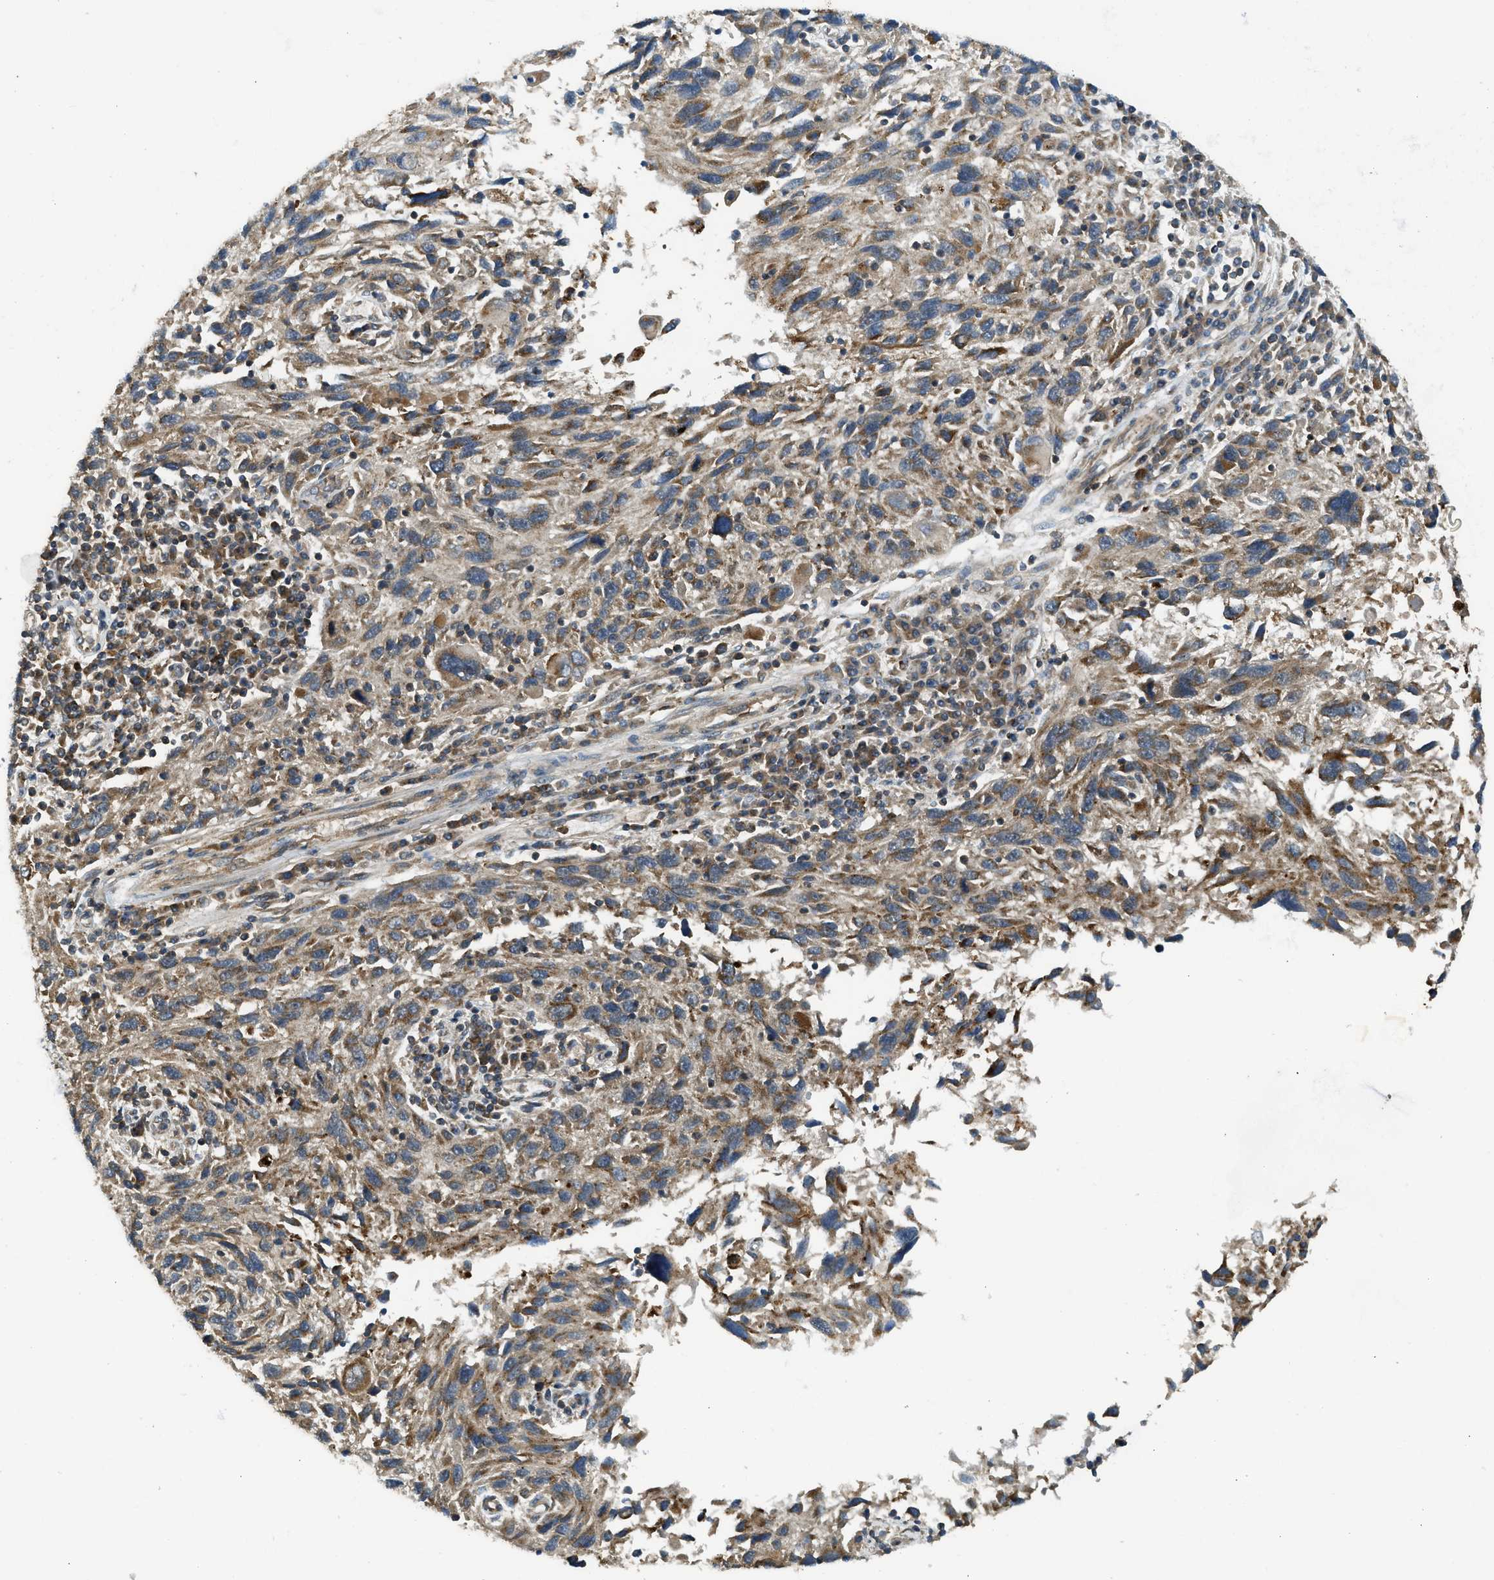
{"staining": {"intensity": "moderate", "quantity": ">75%", "location": "cytoplasmic/membranous"}, "tissue": "melanoma", "cell_type": "Tumor cells", "image_type": "cancer", "snomed": [{"axis": "morphology", "description": "Malignant melanoma, NOS"}, {"axis": "topography", "description": "Skin"}], "caption": "Immunohistochemistry staining of malignant melanoma, which displays medium levels of moderate cytoplasmic/membranous expression in approximately >75% of tumor cells indicating moderate cytoplasmic/membranous protein staining. The staining was performed using DAB (3,3'-diaminobenzidine) (brown) for protein detection and nuclei were counterstained in hematoxylin (blue).", "gene": "STARD3", "patient": {"sex": "male", "age": 53}}